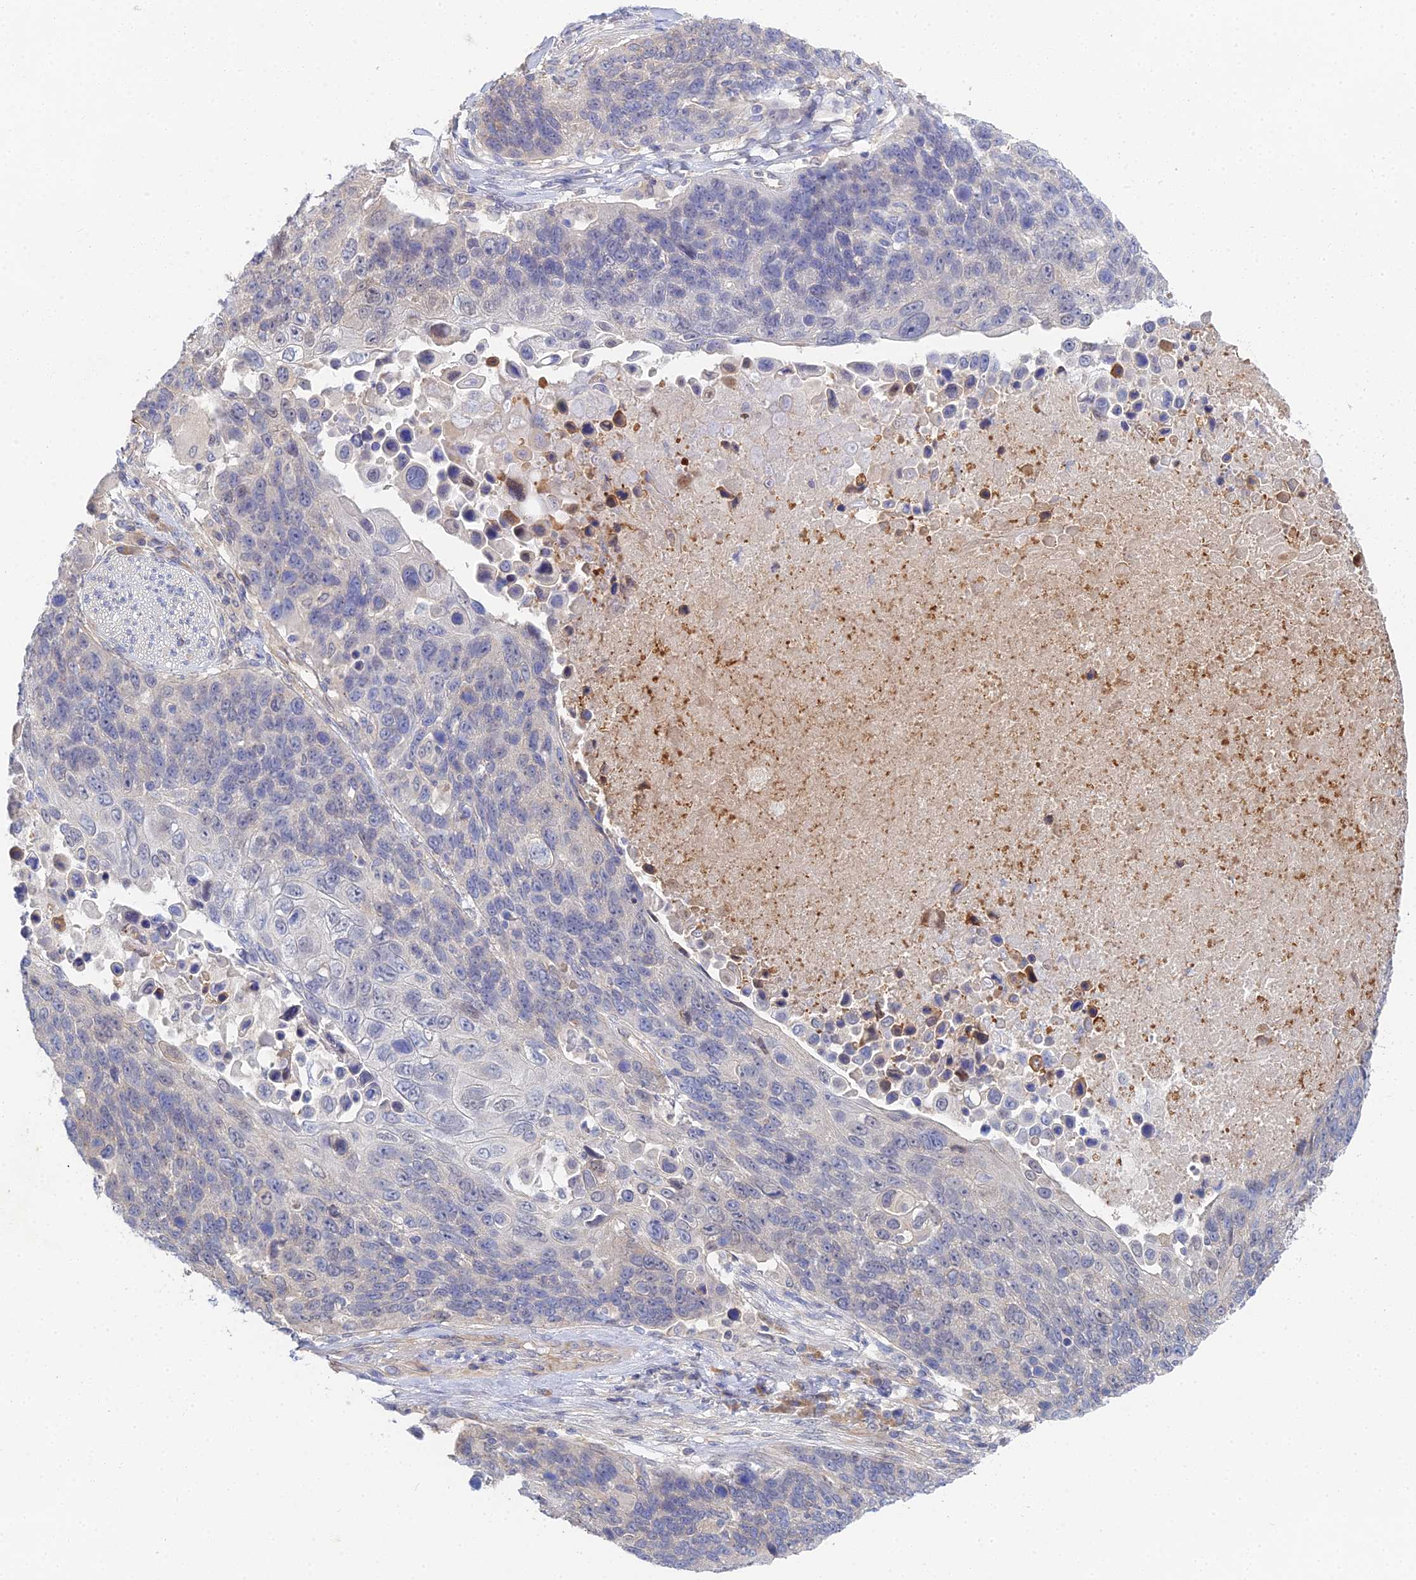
{"staining": {"intensity": "negative", "quantity": "none", "location": "none"}, "tissue": "lung cancer", "cell_type": "Tumor cells", "image_type": "cancer", "snomed": [{"axis": "morphology", "description": "Normal tissue, NOS"}, {"axis": "morphology", "description": "Squamous cell carcinoma, NOS"}, {"axis": "topography", "description": "Lymph node"}, {"axis": "topography", "description": "Lung"}], "caption": "This photomicrograph is of lung squamous cell carcinoma stained with immunohistochemistry to label a protein in brown with the nuclei are counter-stained blue. There is no staining in tumor cells.", "gene": "DNAH14", "patient": {"sex": "male", "age": 66}}